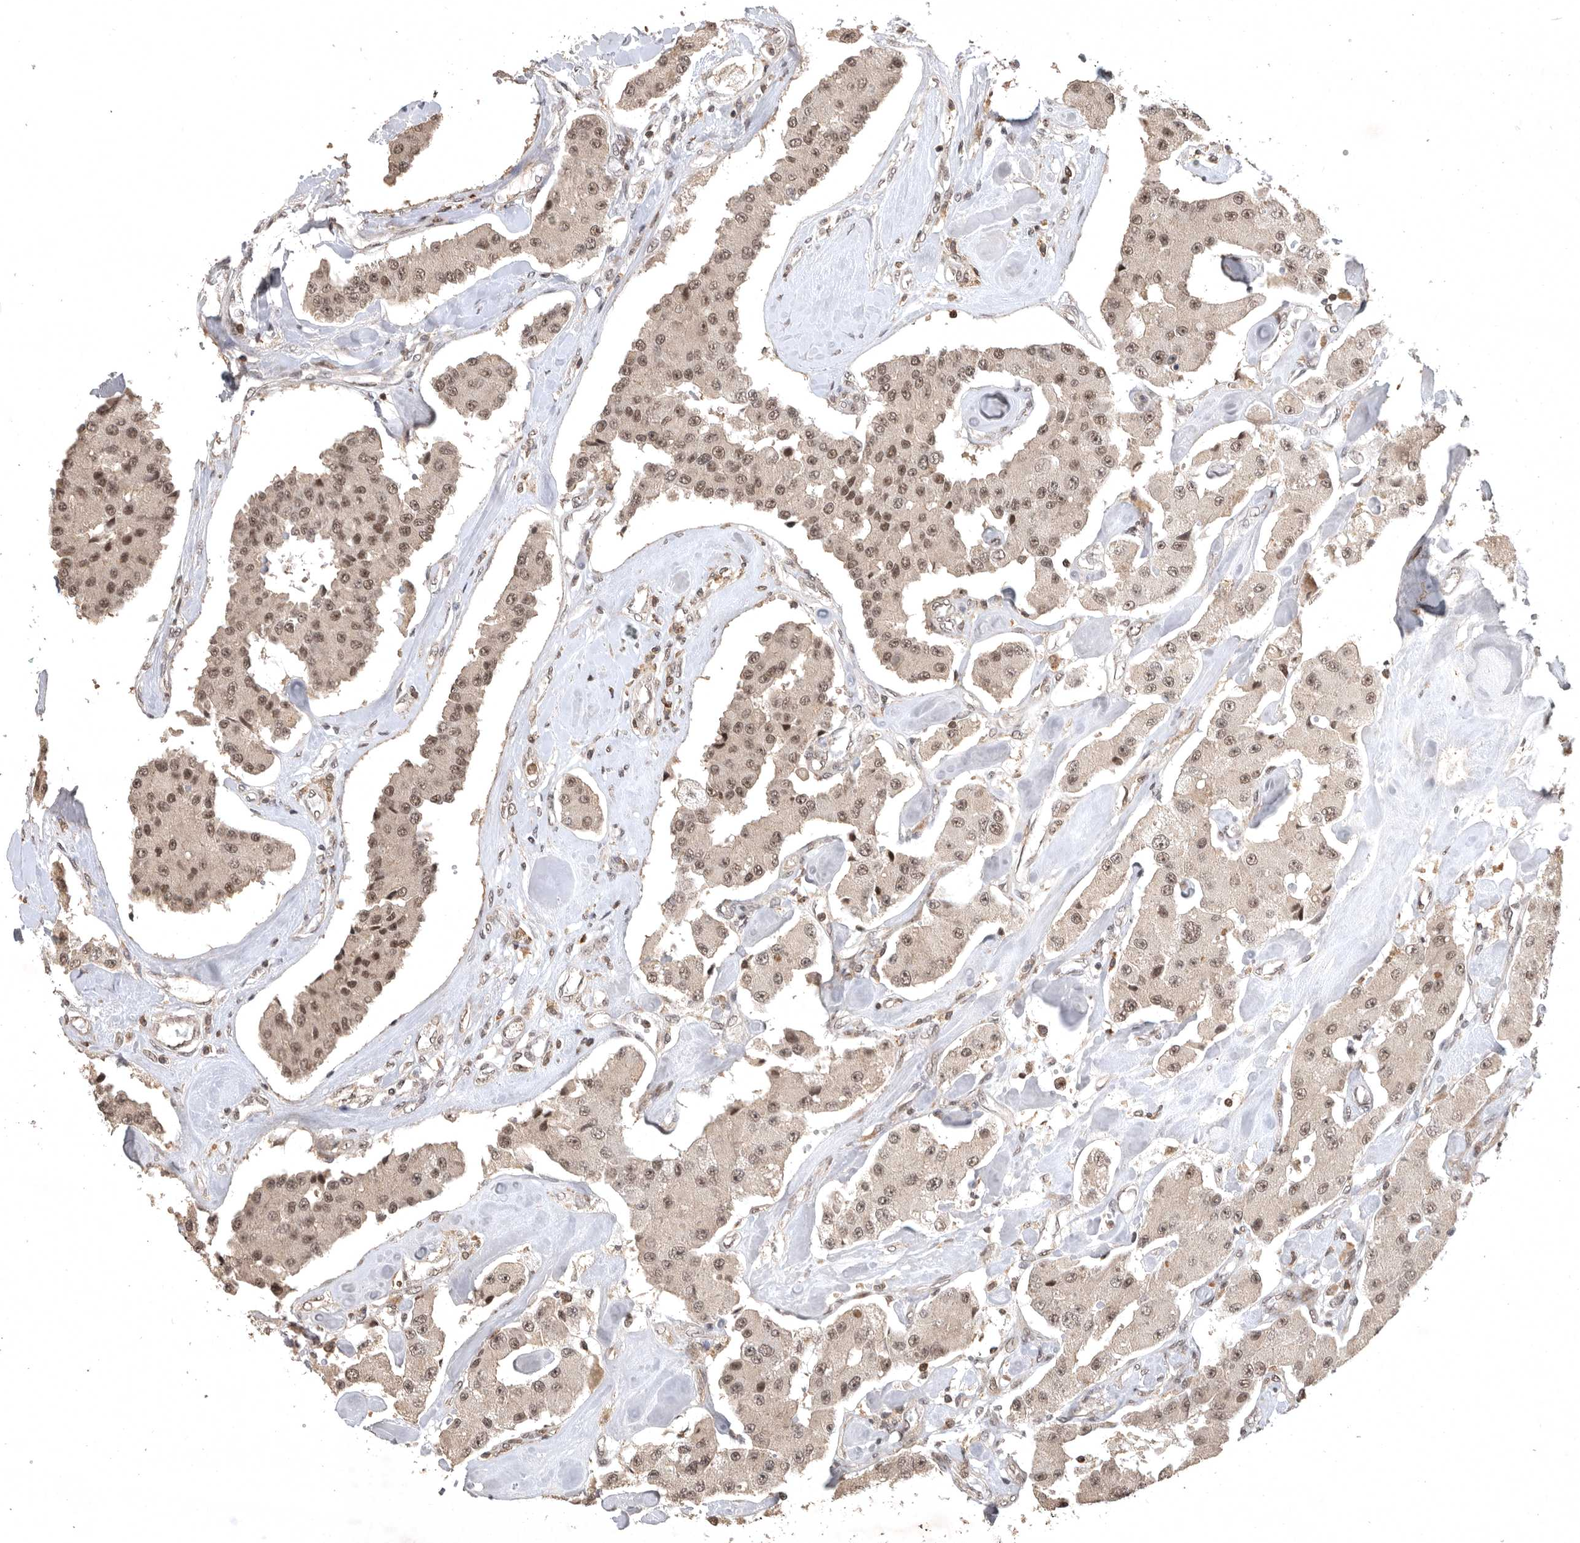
{"staining": {"intensity": "moderate", "quantity": ">75%", "location": "nuclear"}, "tissue": "carcinoid", "cell_type": "Tumor cells", "image_type": "cancer", "snomed": [{"axis": "morphology", "description": "Carcinoid, malignant, NOS"}, {"axis": "topography", "description": "Pancreas"}], "caption": "Protein analysis of carcinoid (malignant) tissue demonstrates moderate nuclear positivity in approximately >75% of tumor cells.", "gene": "CBLL1", "patient": {"sex": "male", "age": 41}}